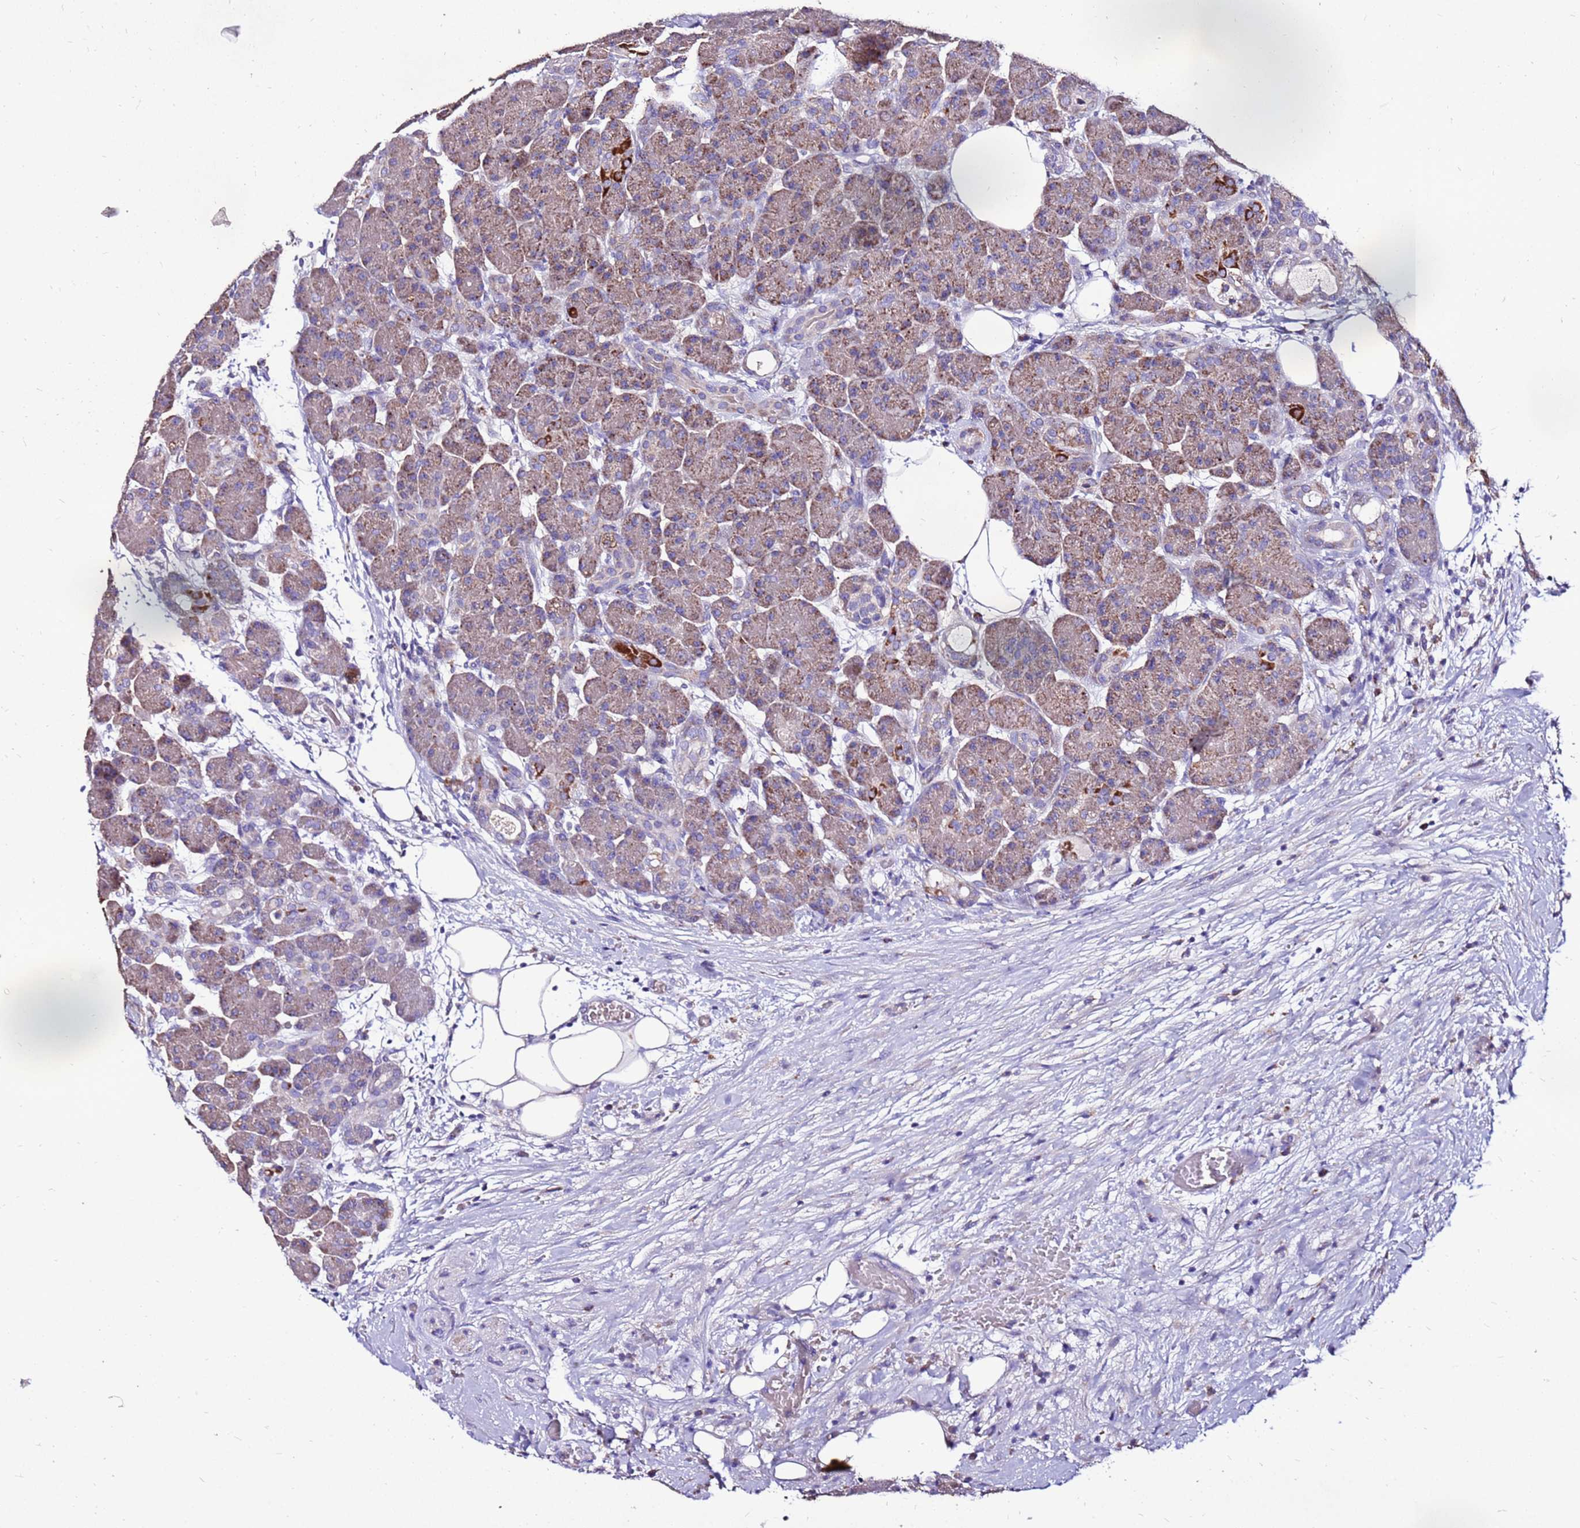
{"staining": {"intensity": "moderate", "quantity": "25%-75%", "location": "cytoplasmic/membranous"}, "tissue": "pancreas", "cell_type": "Exocrine glandular cells", "image_type": "normal", "snomed": [{"axis": "morphology", "description": "Normal tissue, NOS"}, {"axis": "topography", "description": "Pancreas"}], "caption": "The photomicrograph demonstrates staining of unremarkable pancreas, revealing moderate cytoplasmic/membranous protein positivity (brown color) within exocrine glandular cells. (brown staining indicates protein expression, while blue staining denotes nuclei).", "gene": "TMEM106C", "patient": {"sex": "male", "age": 63}}